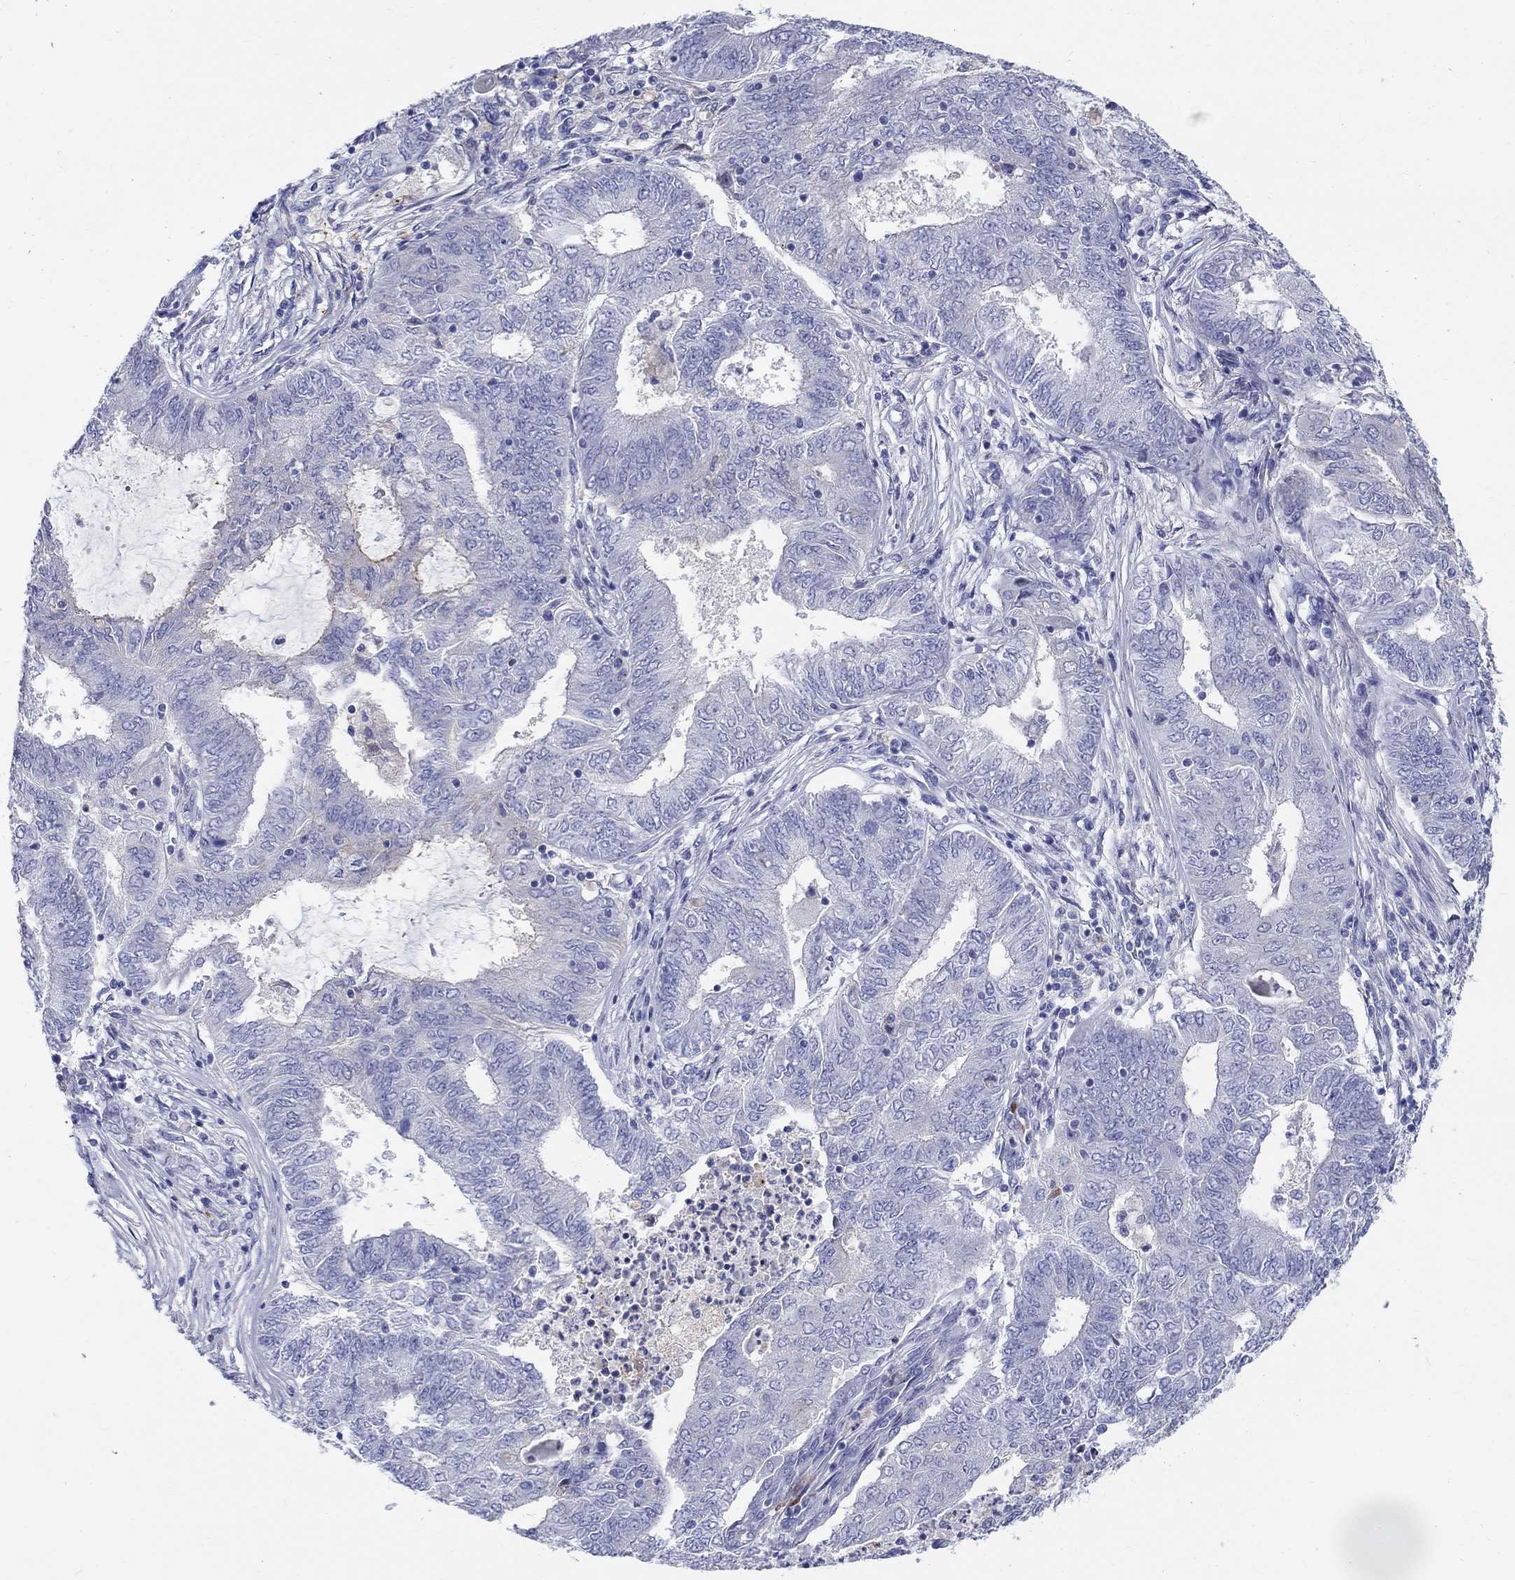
{"staining": {"intensity": "negative", "quantity": "none", "location": "none"}, "tissue": "endometrial cancer", "cell_type": "Tumor cells", "image_type": "cancer", "snomed": [{"axis": "morphology", "description": "Adenocarcinoma, NOS"}, {"axis": "topography", "description": "Endometrium"}], "caption": "Tumor cells show no significant positivity in adenocarcinoma (endometrial). (DAB (3,3'-diaminobenzidine) immunohistochemistry (IHC) visualized using brightfield microscopy, high magnification).", "gene": "SOX2", "patient": {"sex": "female", "age": 62}}